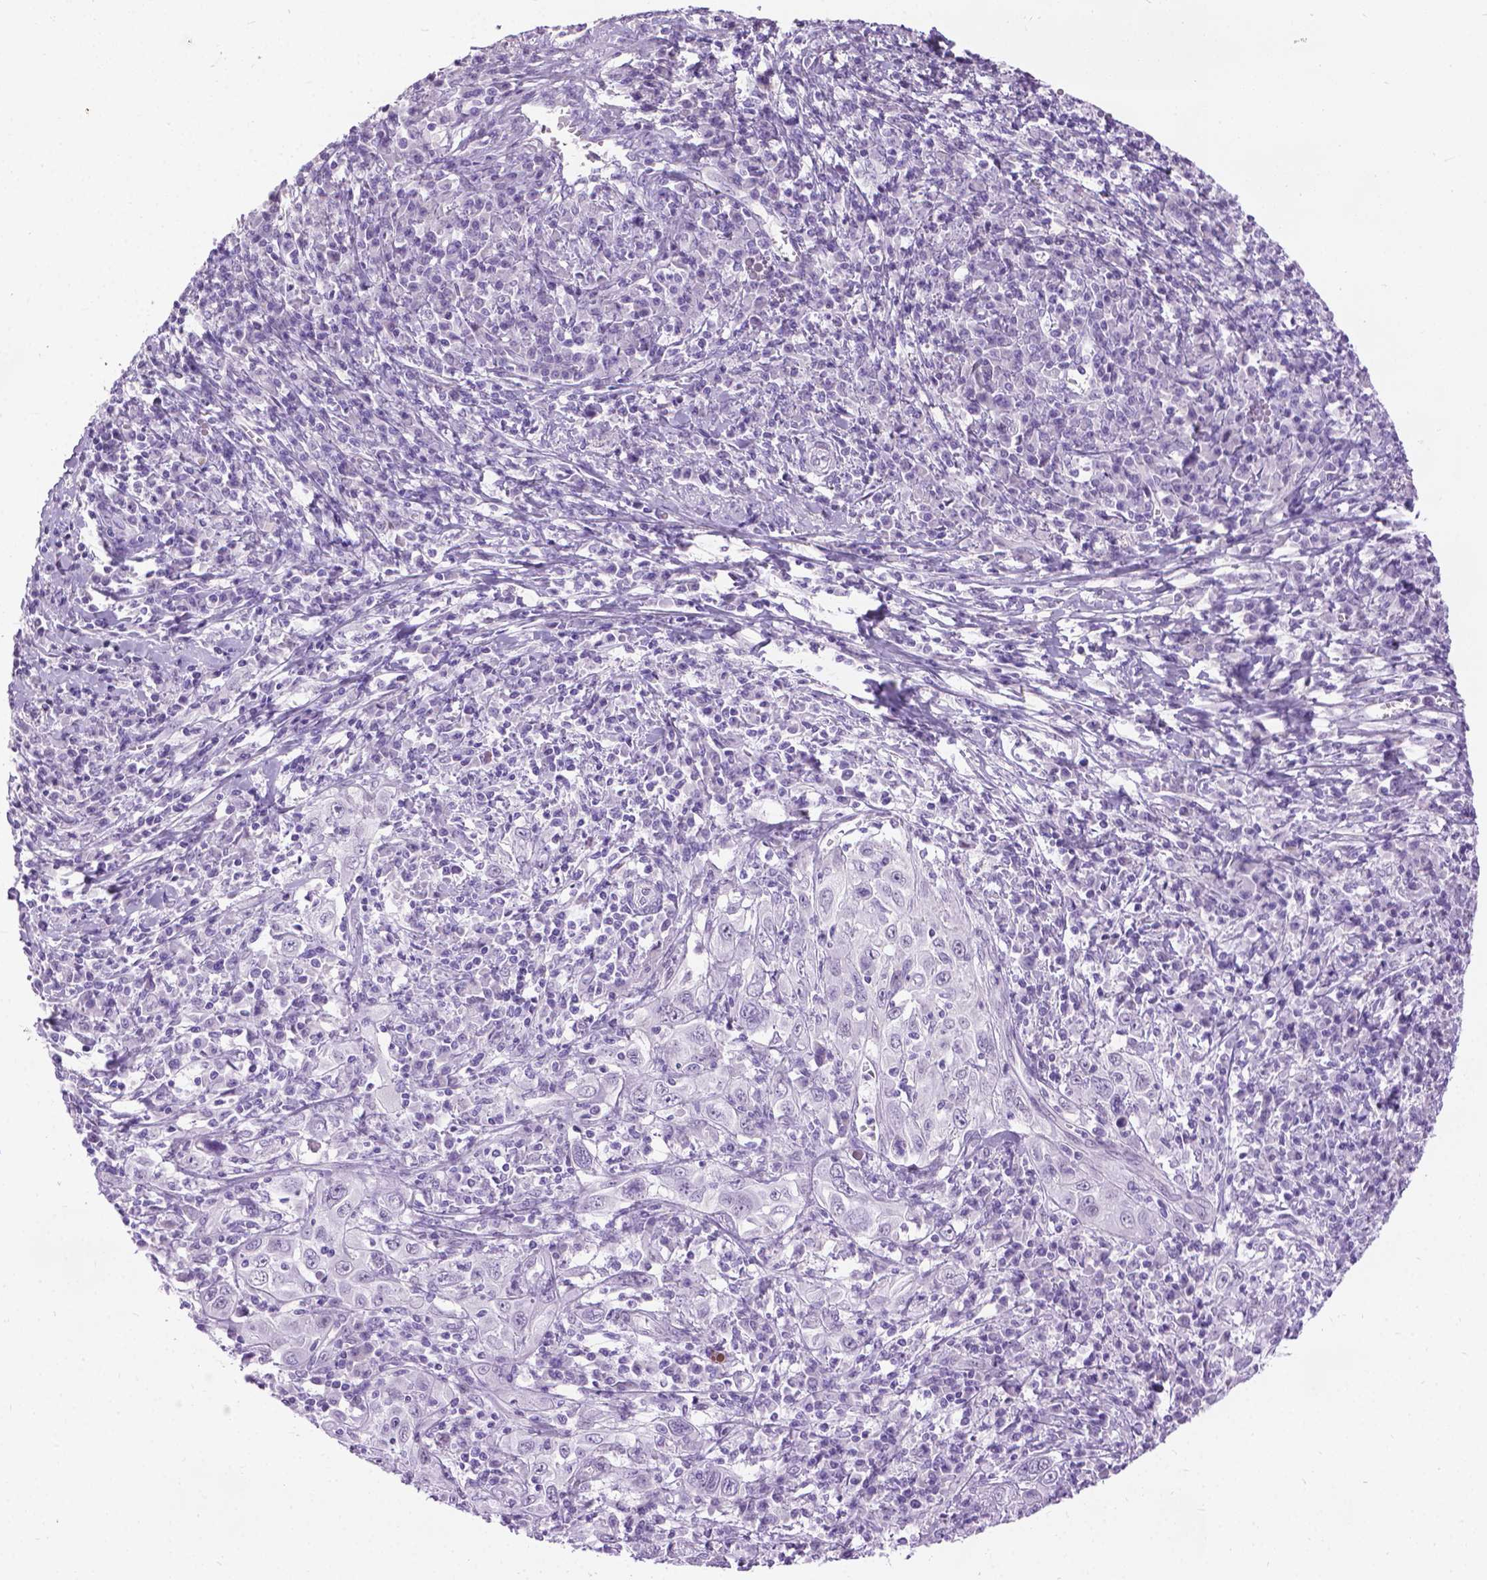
{"staining": {"intensity": "negative", "quantity": "none", "location": "none"}, "tissue": "cervical cancer", "cell_type": "Tumor cells", "image_type": "cancer", "snomed": [{"axis": "morphology", "description": "Squamous cell carcinoma, NOS"}, {"axis": "topography", "description": "Cervix"}], "caption": "Tumor cells show no significant staining in squamous cell carcinoma (cervical).", "gene": "PROB1", "patient": {"sex": "female", "age": 46}}